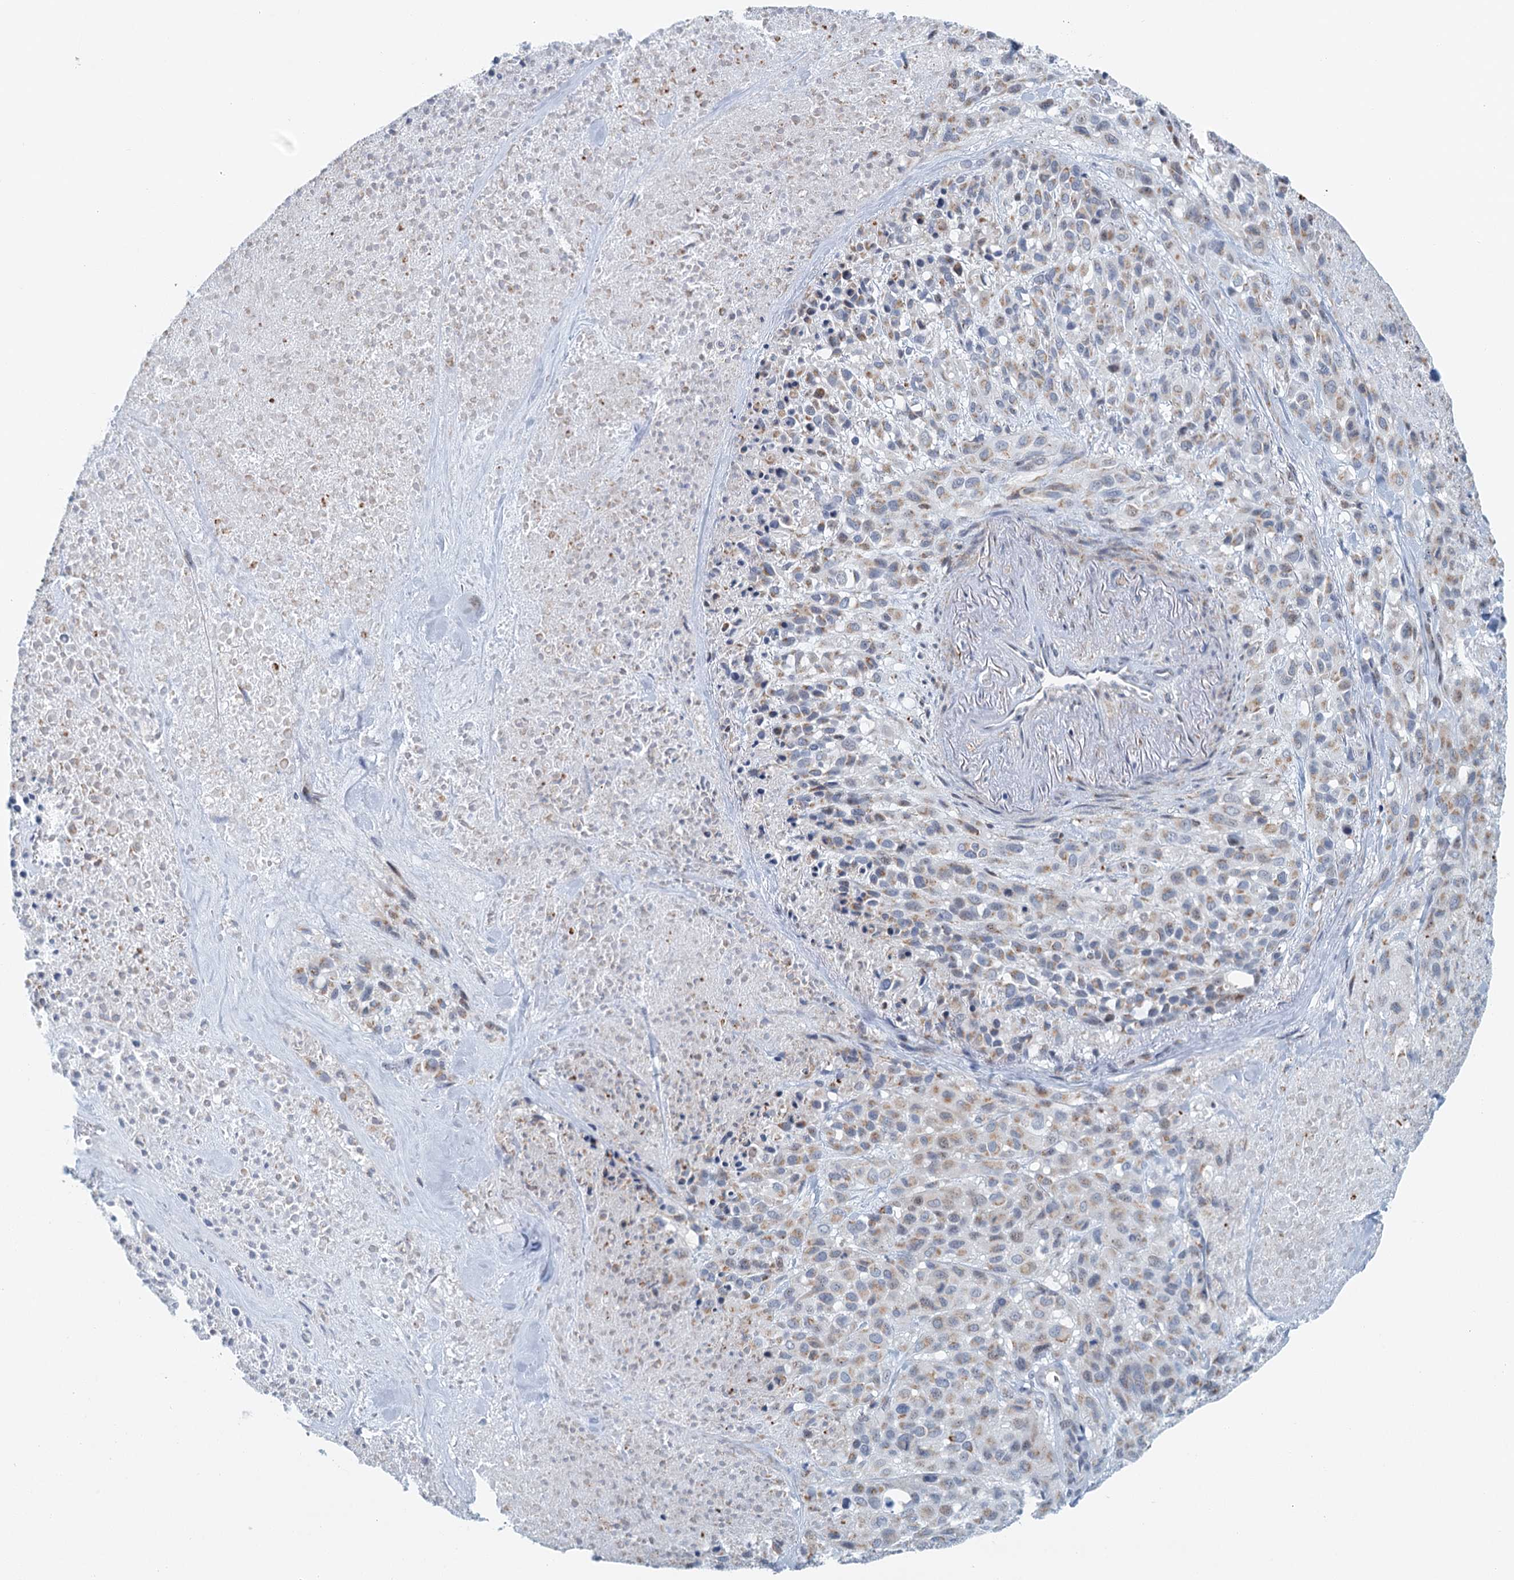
{"staining": {"intensity": "weak", "quantity": "25%-75%", "location": "cytoplasmic/membranous"}, "tissue": "melanoma", "cell_type": "Tumor cells", "image_type": "cancer", "snomed": [{"axis": "morphology", "description": "Malignant melanoma, Metastatic site"}, {"axis": "topography", "description": "Skin"}], "caption": "Melanoma stained with a protein marker displays weak staining in tumor cells.", "gene": "ZNF527", "patient": {"sex": "female", "age": 81}}